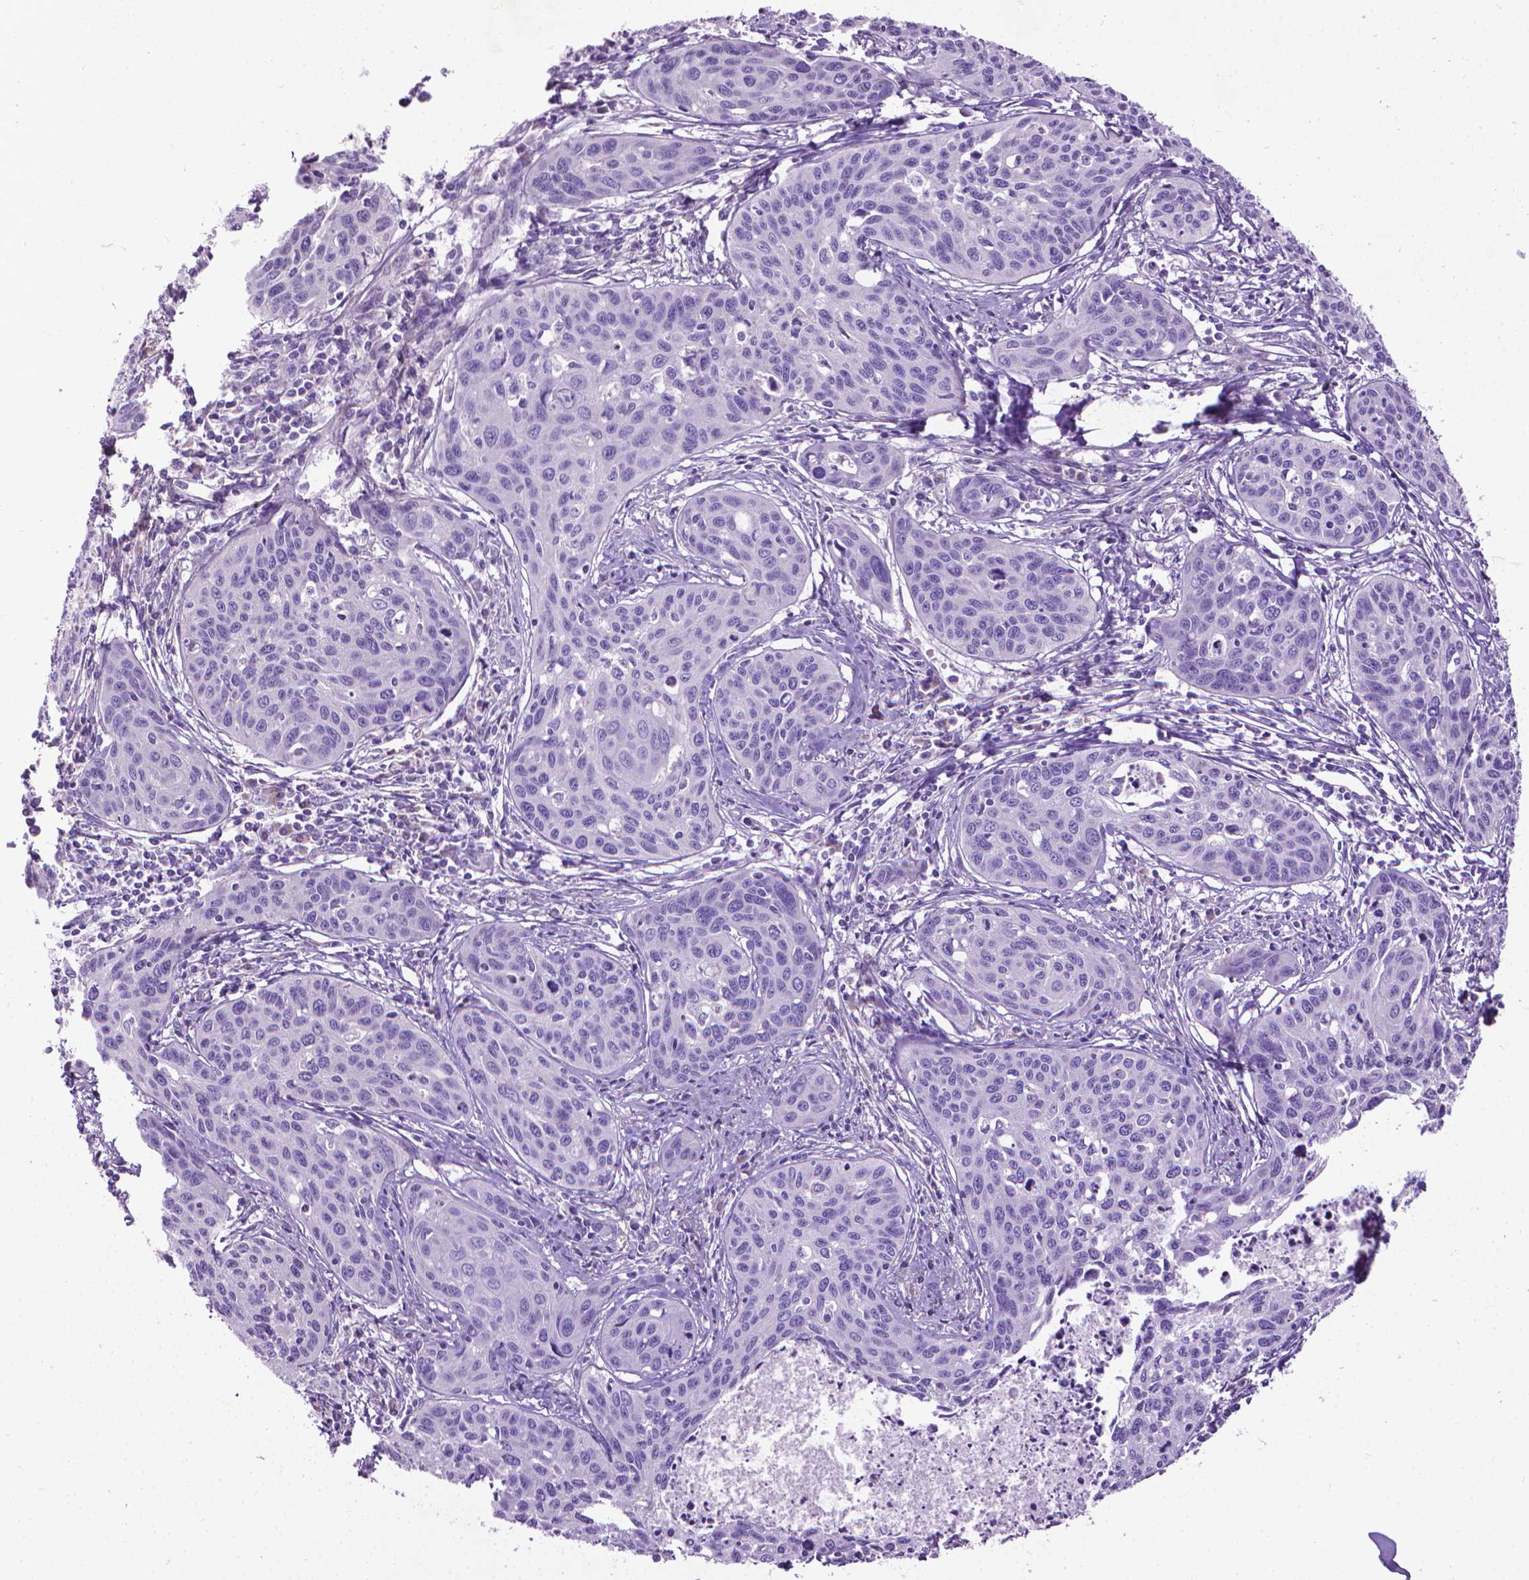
{"staining": {"intensity": "negative", "quantity": "none", "location": "none"}, "tissue": "cervical cancer", "cell_type": "Tumor cells", "image_type": "cancer", "snomed": [{"axis": "morphology", "description": "Squamous cell carcinoma, NOS"}, {"axis": "topography", "description": "Cervix"}], "caption": "Immunohistochemistry photomicrograph of cervical cancer (squamous cell carcinoma) stained for a protein (brown), which exhibits no staining in tumor cells.", "gene": "AQP10", "patient": {"sex": "female", "age": 31}}